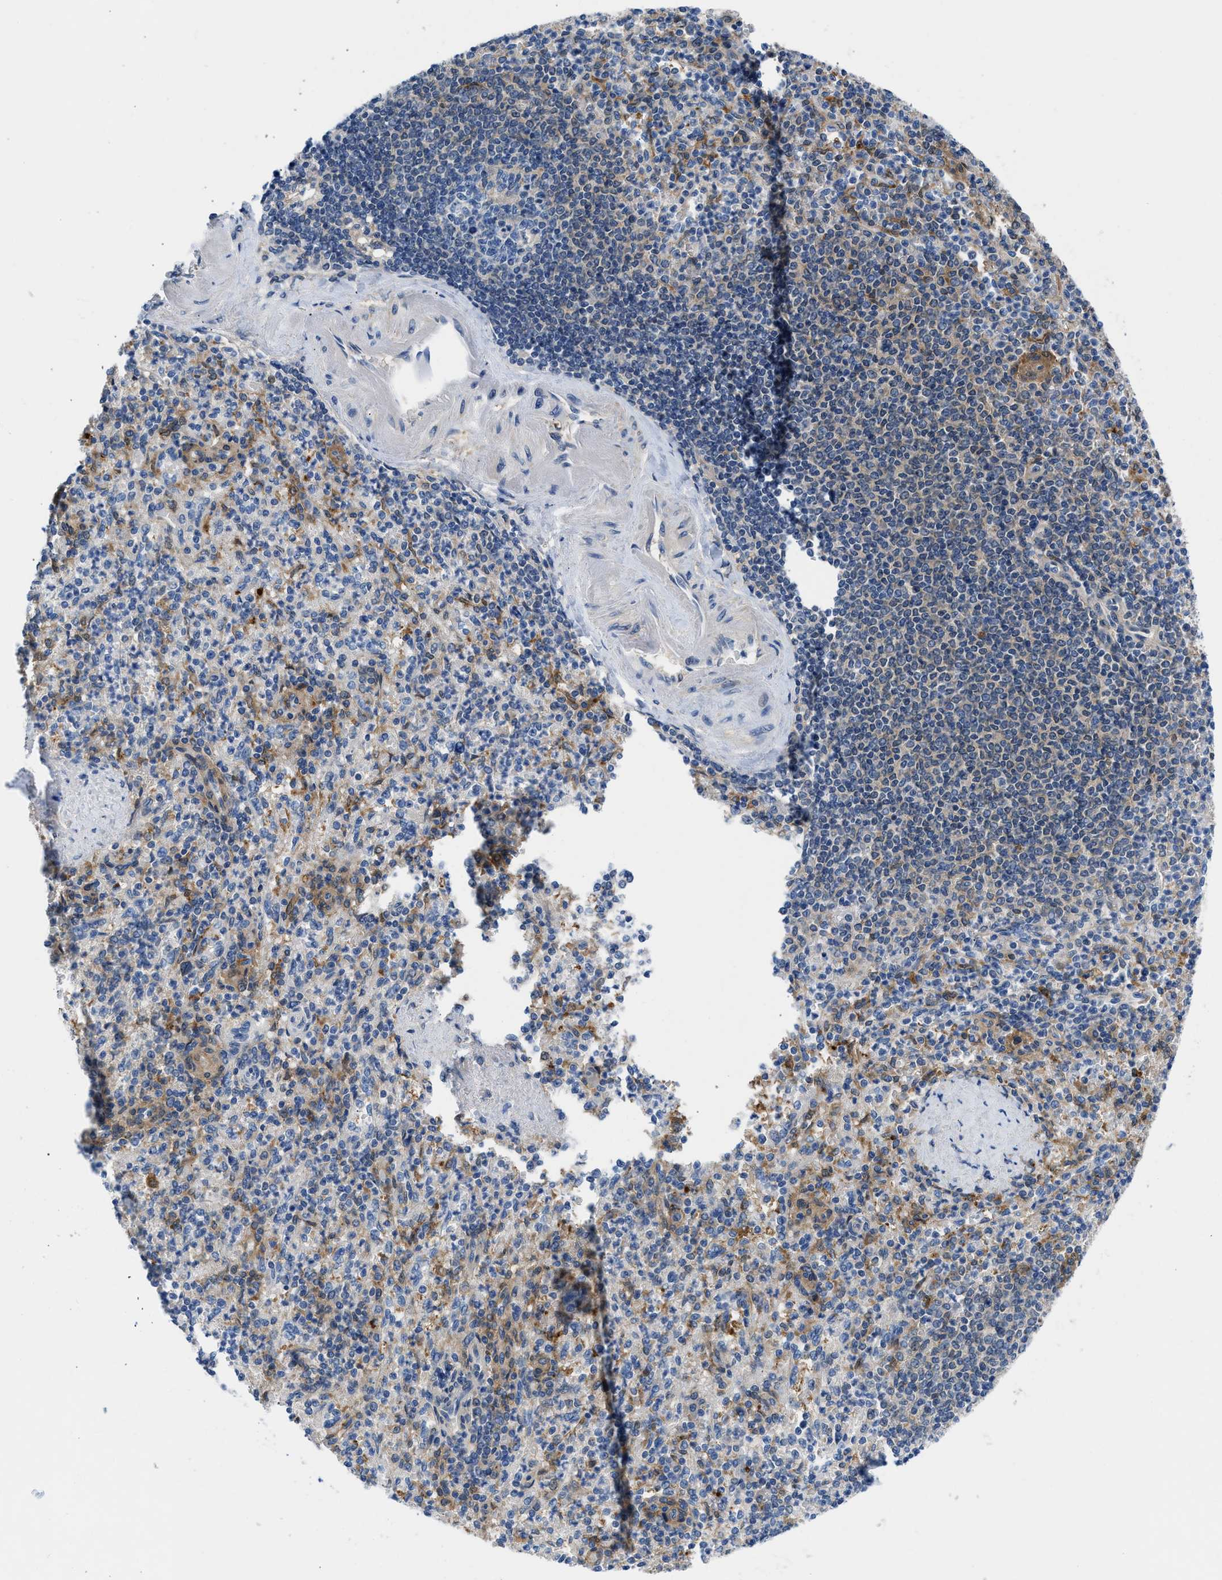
{"staining": {"intensity": "negative", "quantity": "none", "location": "none"}, "tissue": "spleen", "cell_type": "Cells in red pulp", "image_type": "normal", "snomed": [{"axis": "morphology", "description": "Normal tissue, NOS"}, {"axis": "topography", "description": "Spleen"}], "caption": "Protein analysis of normal spleen reveals no significant positivity in cells in red pulp.", "gene": "CBR1", "patient": {"sex": "female", "age": 74}}